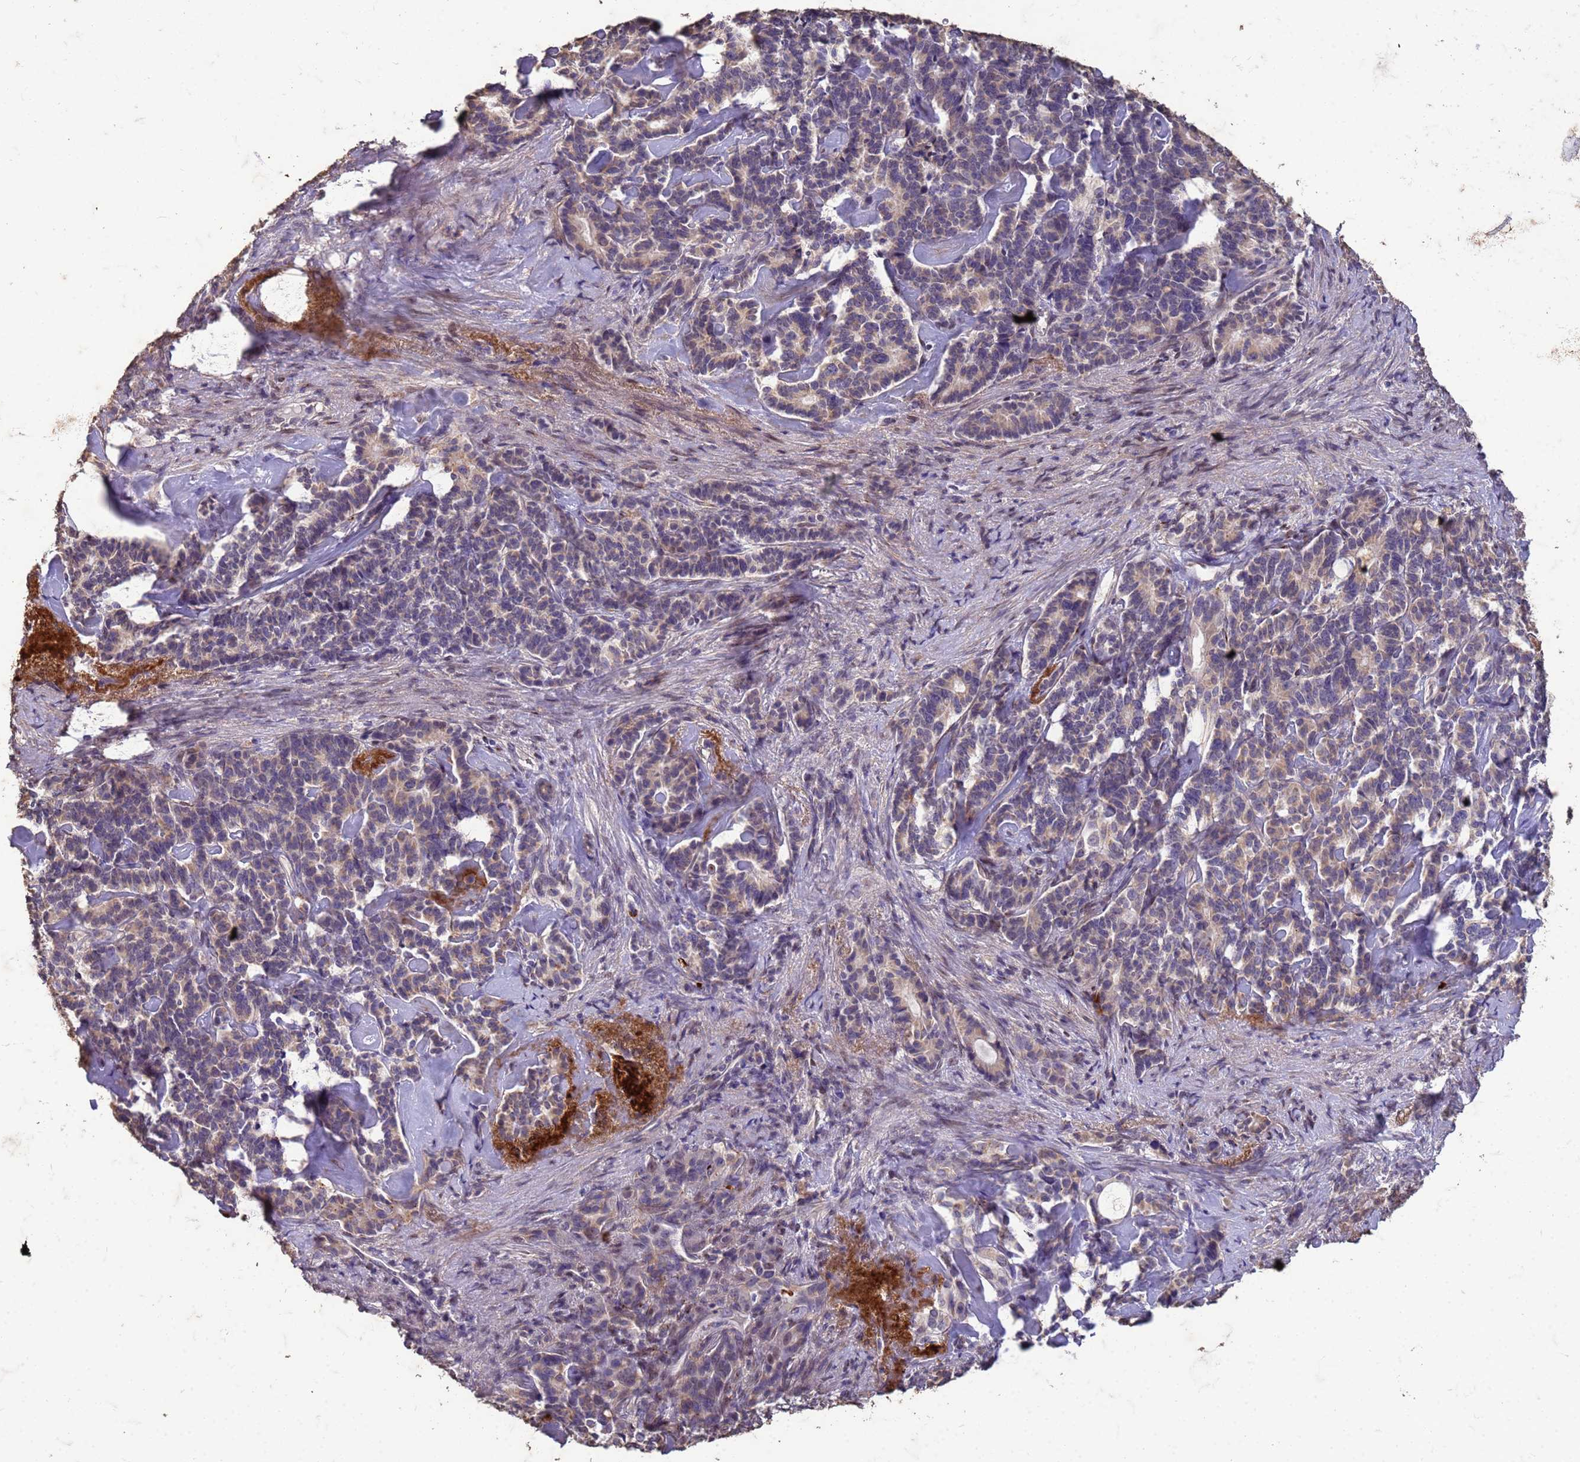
{"staining": {"intensity": "weak", "quantity": "25%-75%", "location": "cytoplasmic/membranous"}, "tissue": "pancreatic cancer", "cell_type": "Tumor cells", "image_type": "cancer", "snomed": [{"axis": "morphology", "description": "Adenocarcinoma, NOS"}, {"axis": "topography", "description": "Pancreas"}], "caption": "The photomicrograph demonstrates a brown stain indicating the presence of a protein in the cytoplasmic/membranous of tumor cells in pancreatic cancer (adenocarcinoma).", "gene": "SLC25A15", "patient": {"sex": "female", "age": 74}}